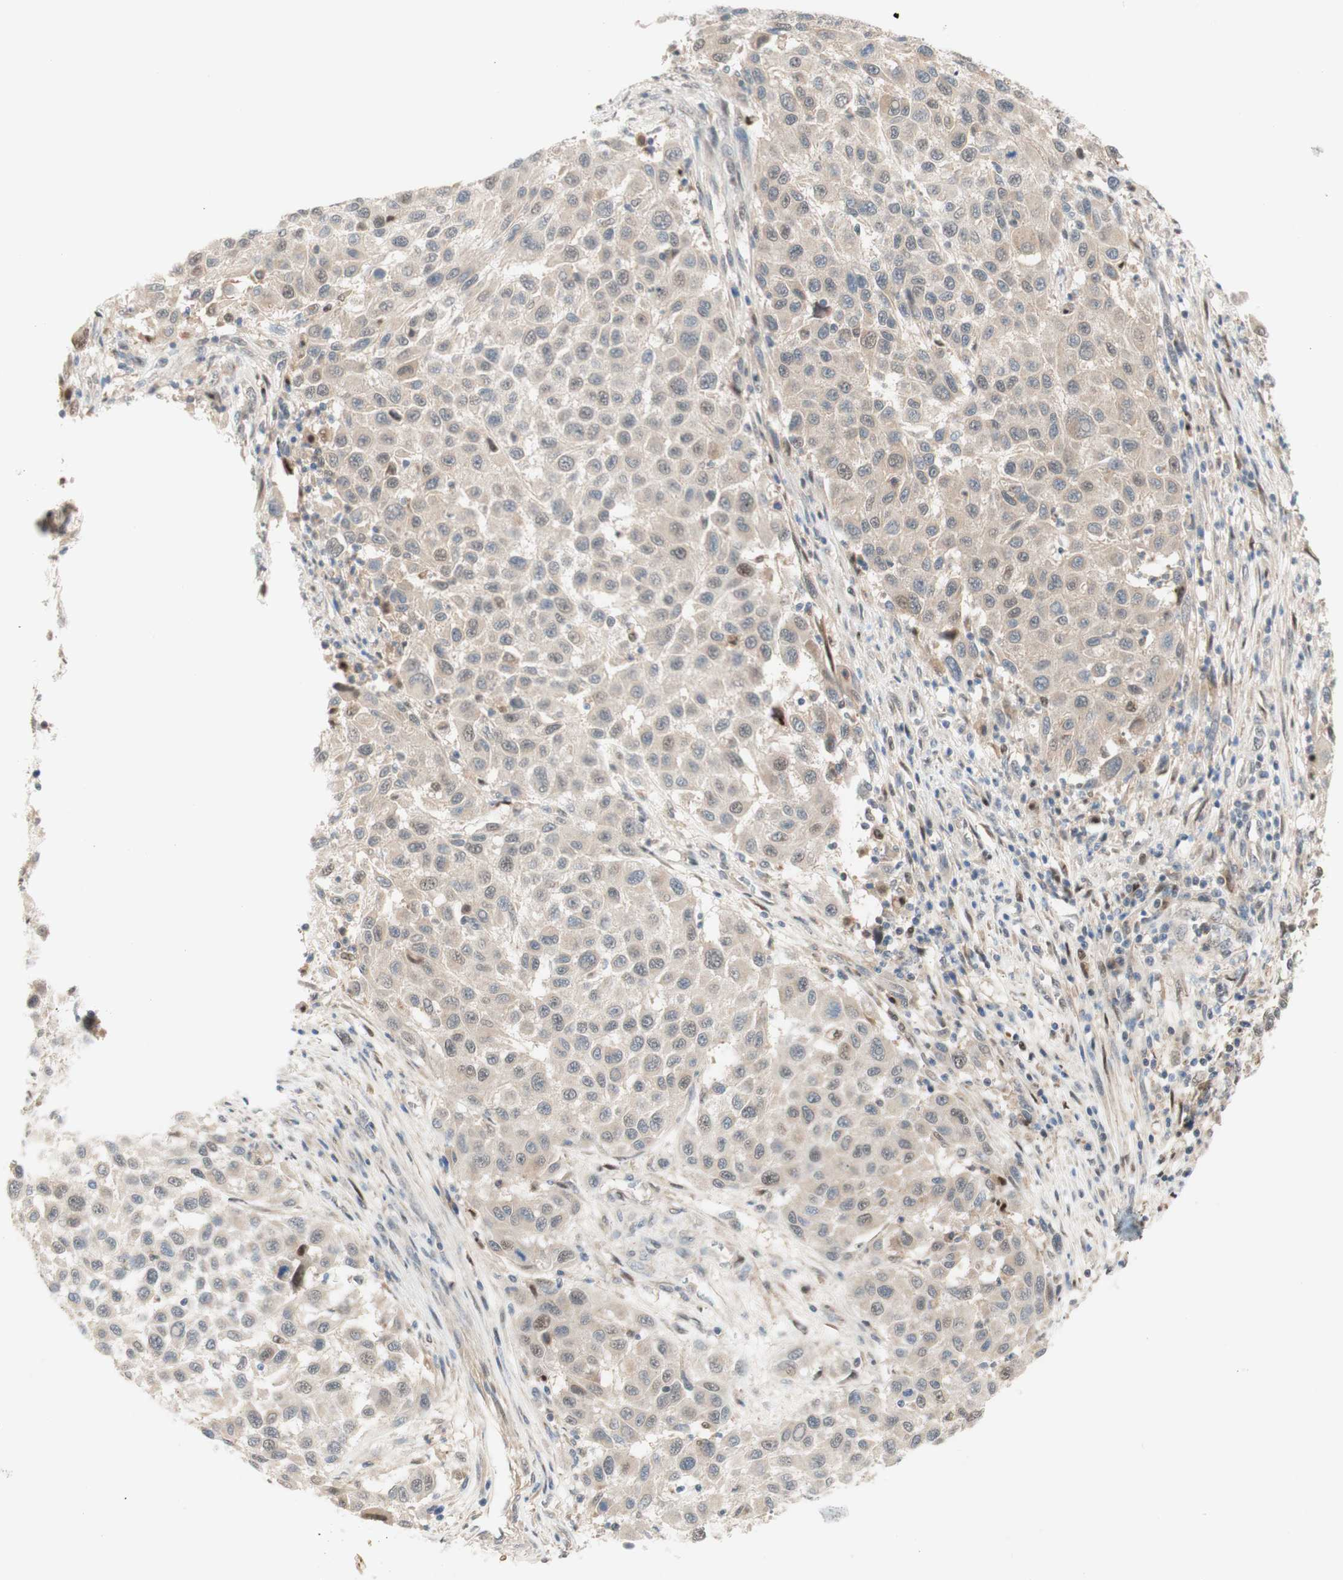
{"staining": {"intensity": "weak", "quantity": "25%-75%", "location": "nuclear"}, "tissue": "melanoma", "cell_type": "Tumor cells", "image_type": "cancer", "snomed": [{"axis": "morphology", "description": "Malignant melanoma, Metastatic site"}, {"axis": "topography", "description": "Lymph node"}], "caption": "A photomicrograph of melanoma stained for a protein demonstrates weak nuclear brown staining in tumor cells.", "gene": "RFNG", "patient": {"sex": "male", "age": 61}}